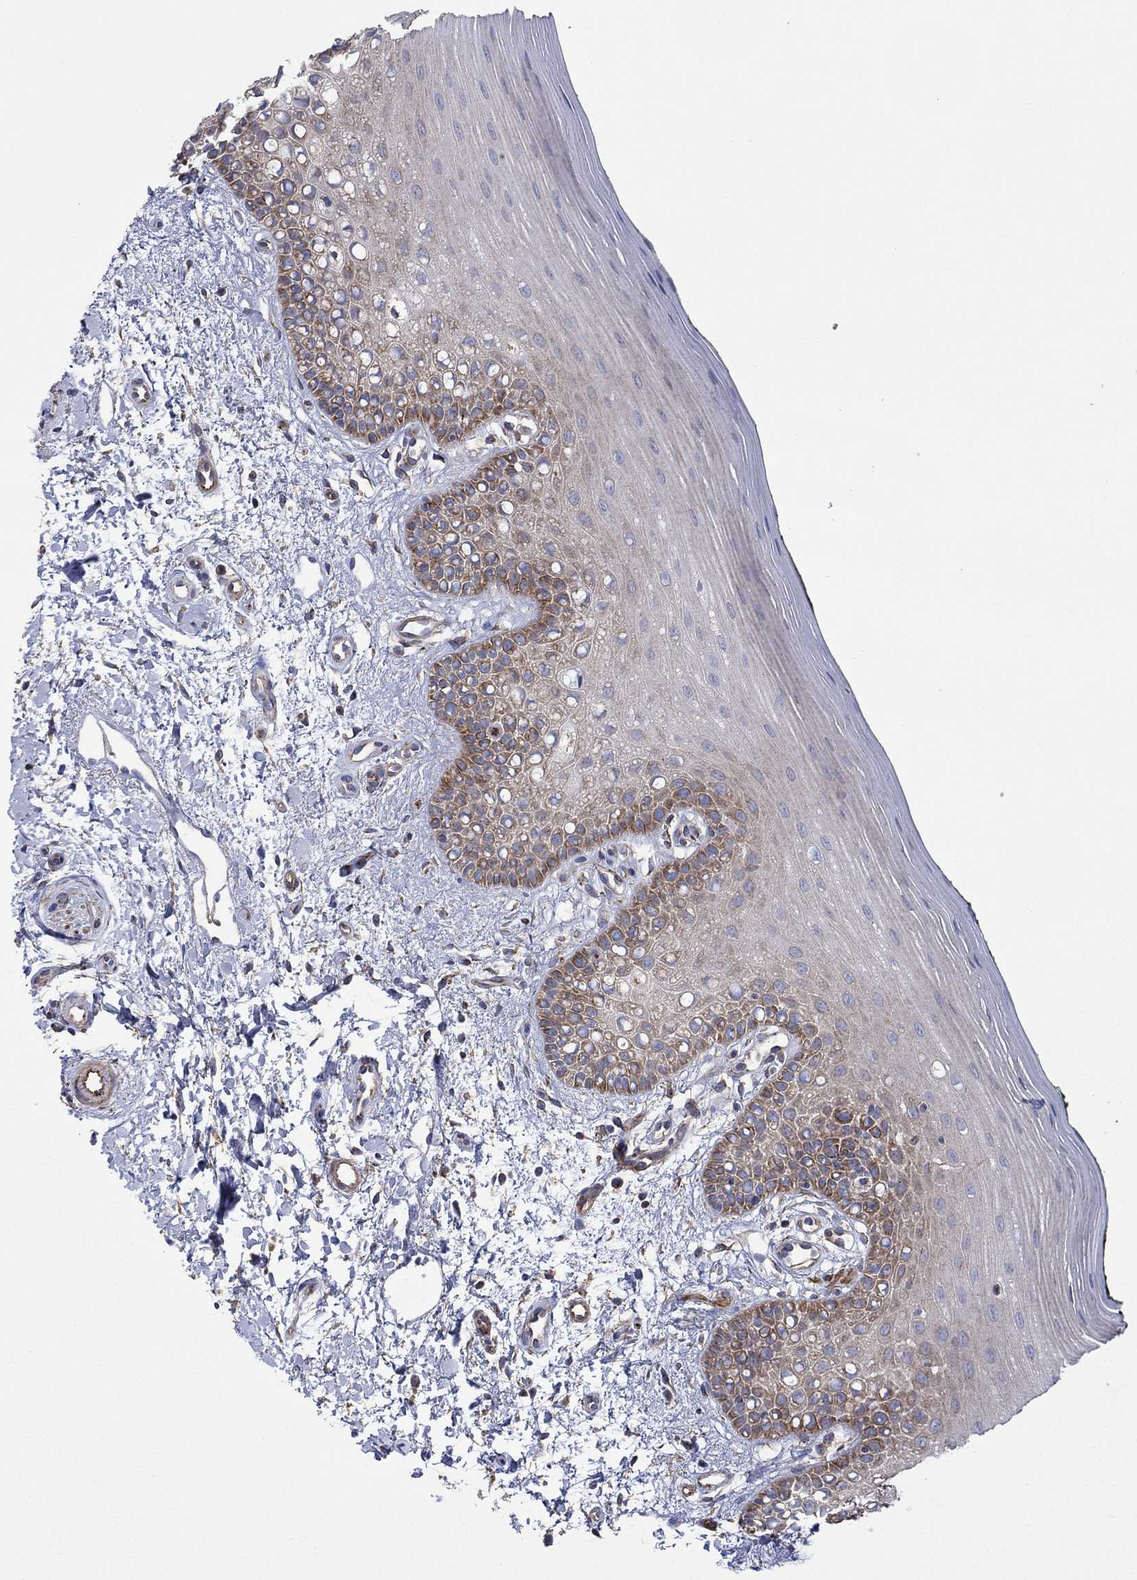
{"staining": {"intensity": "weak", "quantity": "25%-75%", "location": "cytoplasmic/membranous"}, "tissue": "oral mucosa", "cell_type": "Squamous epithelial cells", "image_type": "normal", "snomed": [{"axis": "morphology", "description": "Normal tissue, NOS"}, {"axis": "topography", "description": "Oral tissue"}], "caption": "This is an image of IHC staining of benign oral mucosa, which shows weak expression in the cytoplasmic/membranous of squamous epithelial cells.", "gene": "TPRN", "patient": {"sex": "female", "age": 78}}